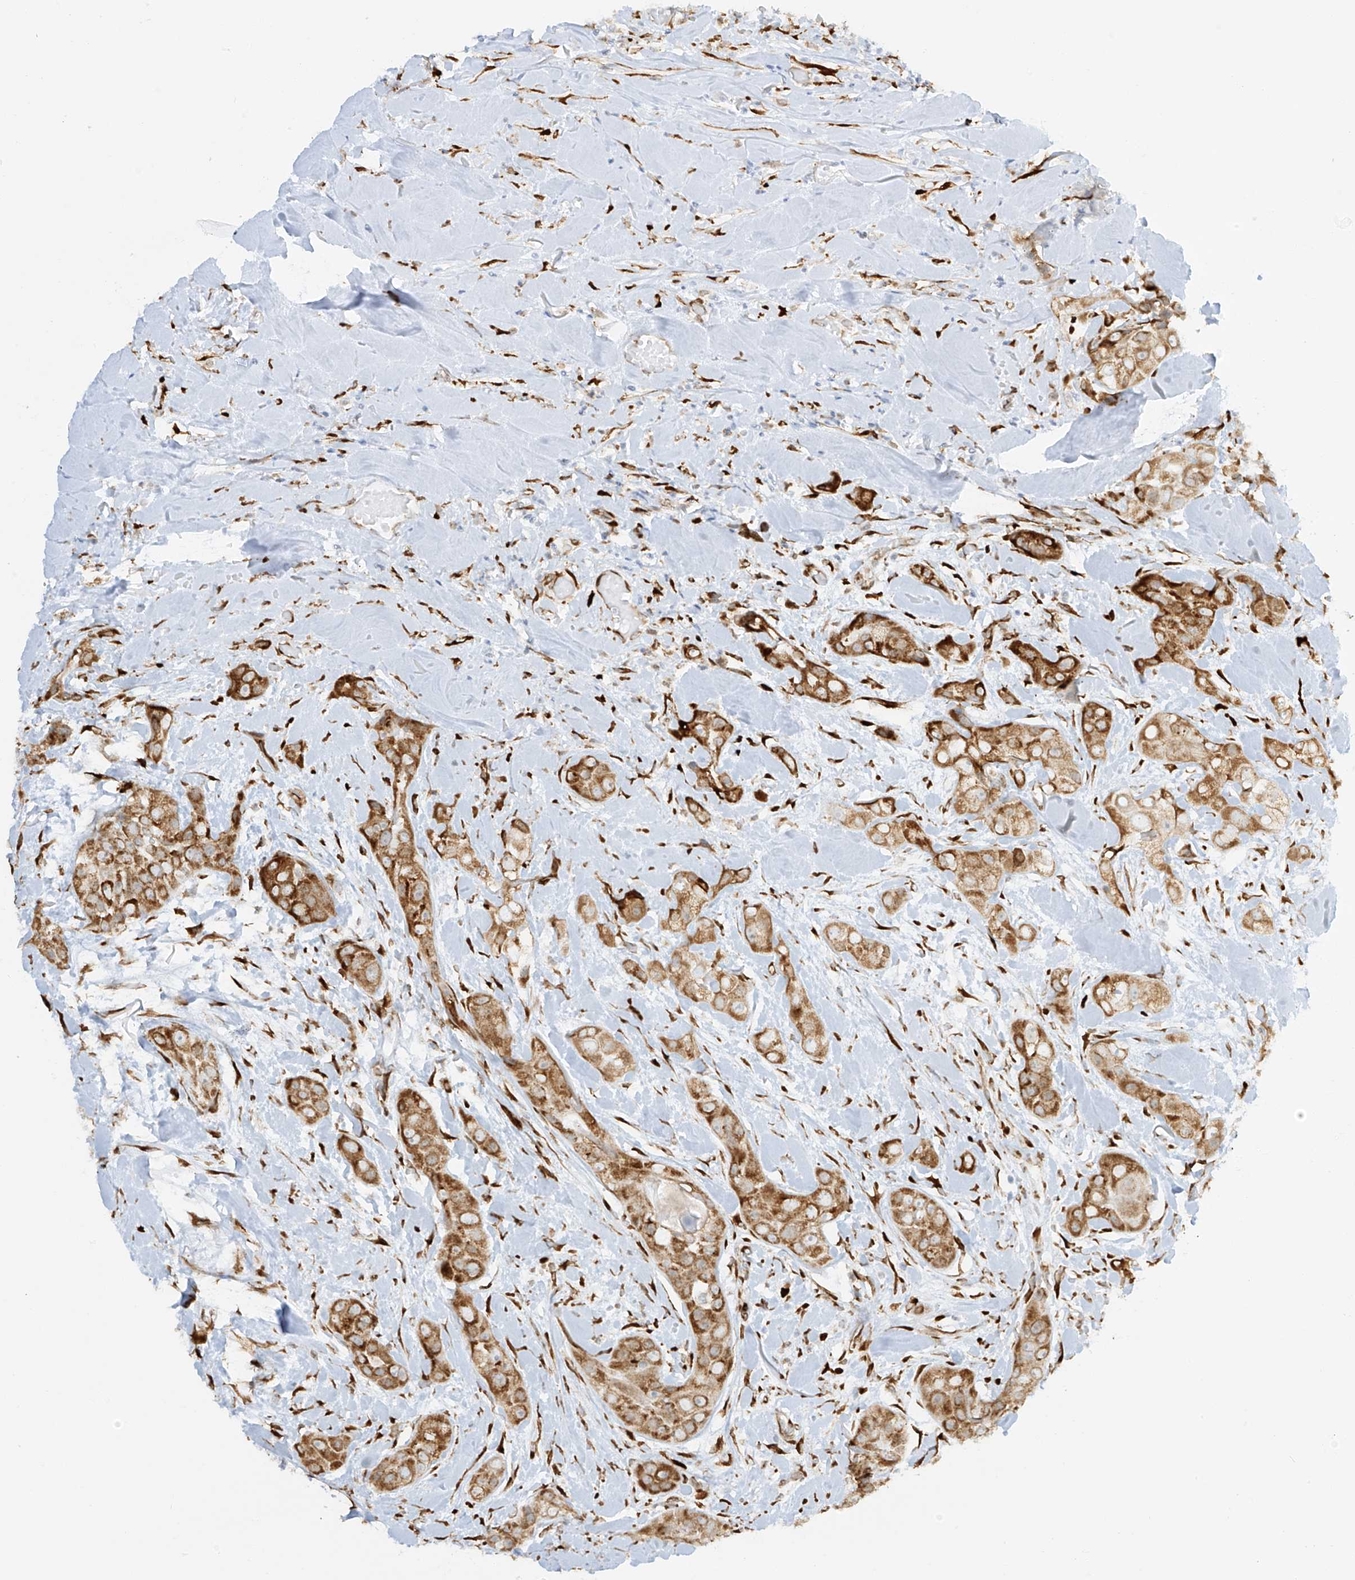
{"staining": {"intensity": "strong", "quantity": ">75%", "location": "cytoplasmic/membranous"}, "tissue": "head and neck cancer", "cell_type": "Tumor cells", "image_type": "cancer", "snomed": [{"axis": "morphology", "description": "Normal tissue, NOS"}, {"axis": "morphology", "description": "Squamous cell carcinoma, NOS"}, {"axis": "topography", "description": "Skeletal muscle"}, {"axis": "topography", "description": "Head-Neck"}], "caption": "Immunohistochemistry (DAB) staining of head and neck cancer demonstrates strong cytoplasmic/membranous protein expression in about >75% of tumor cells.", "gene": "LRRC59", "patient": {"sex": "male", "age": 51}}